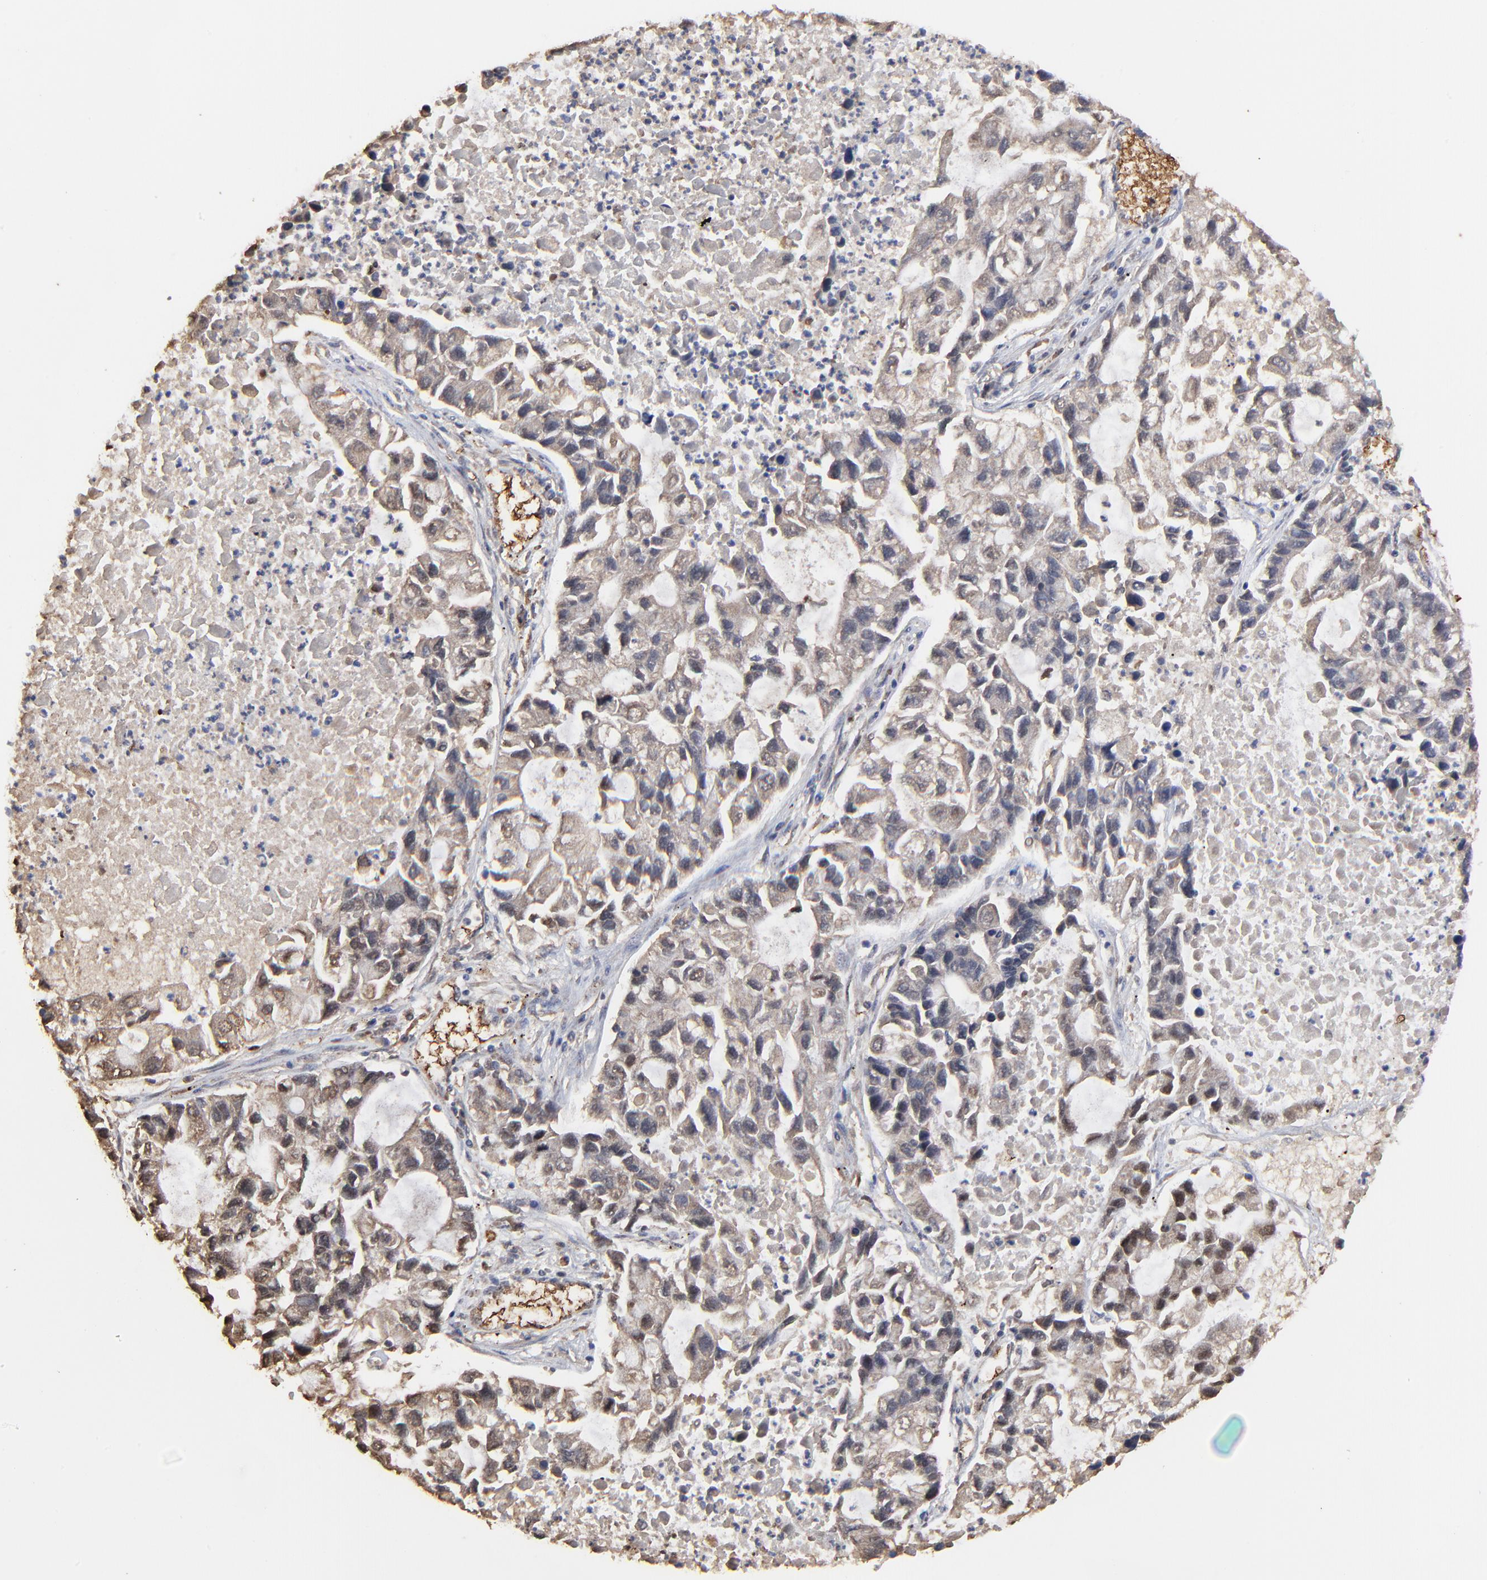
{"staining": {"intensity": "weak", "quantity": ">75%", "location": "cytoplasmic/membranous"}, "tissue": "lung cancer", "cell_type": "Tumor cells", "image_type": "cancer", "snomed": [{"axis": "morphology", "description": "Adenocarcinoma, NOS"}, {"axis": "topography", "description": "Lung"}], "caption": "Immunohistochemical staining of lung adenocarcinoma displays weak cytoplasmic/membranous protein positivity in approximately >75% of tumor cells. Immunohistochemistry stains the protein in brown and the nuclei are stained blue.", "gene": "PAG1", "patient": {"sex": "female", "age": 51}}